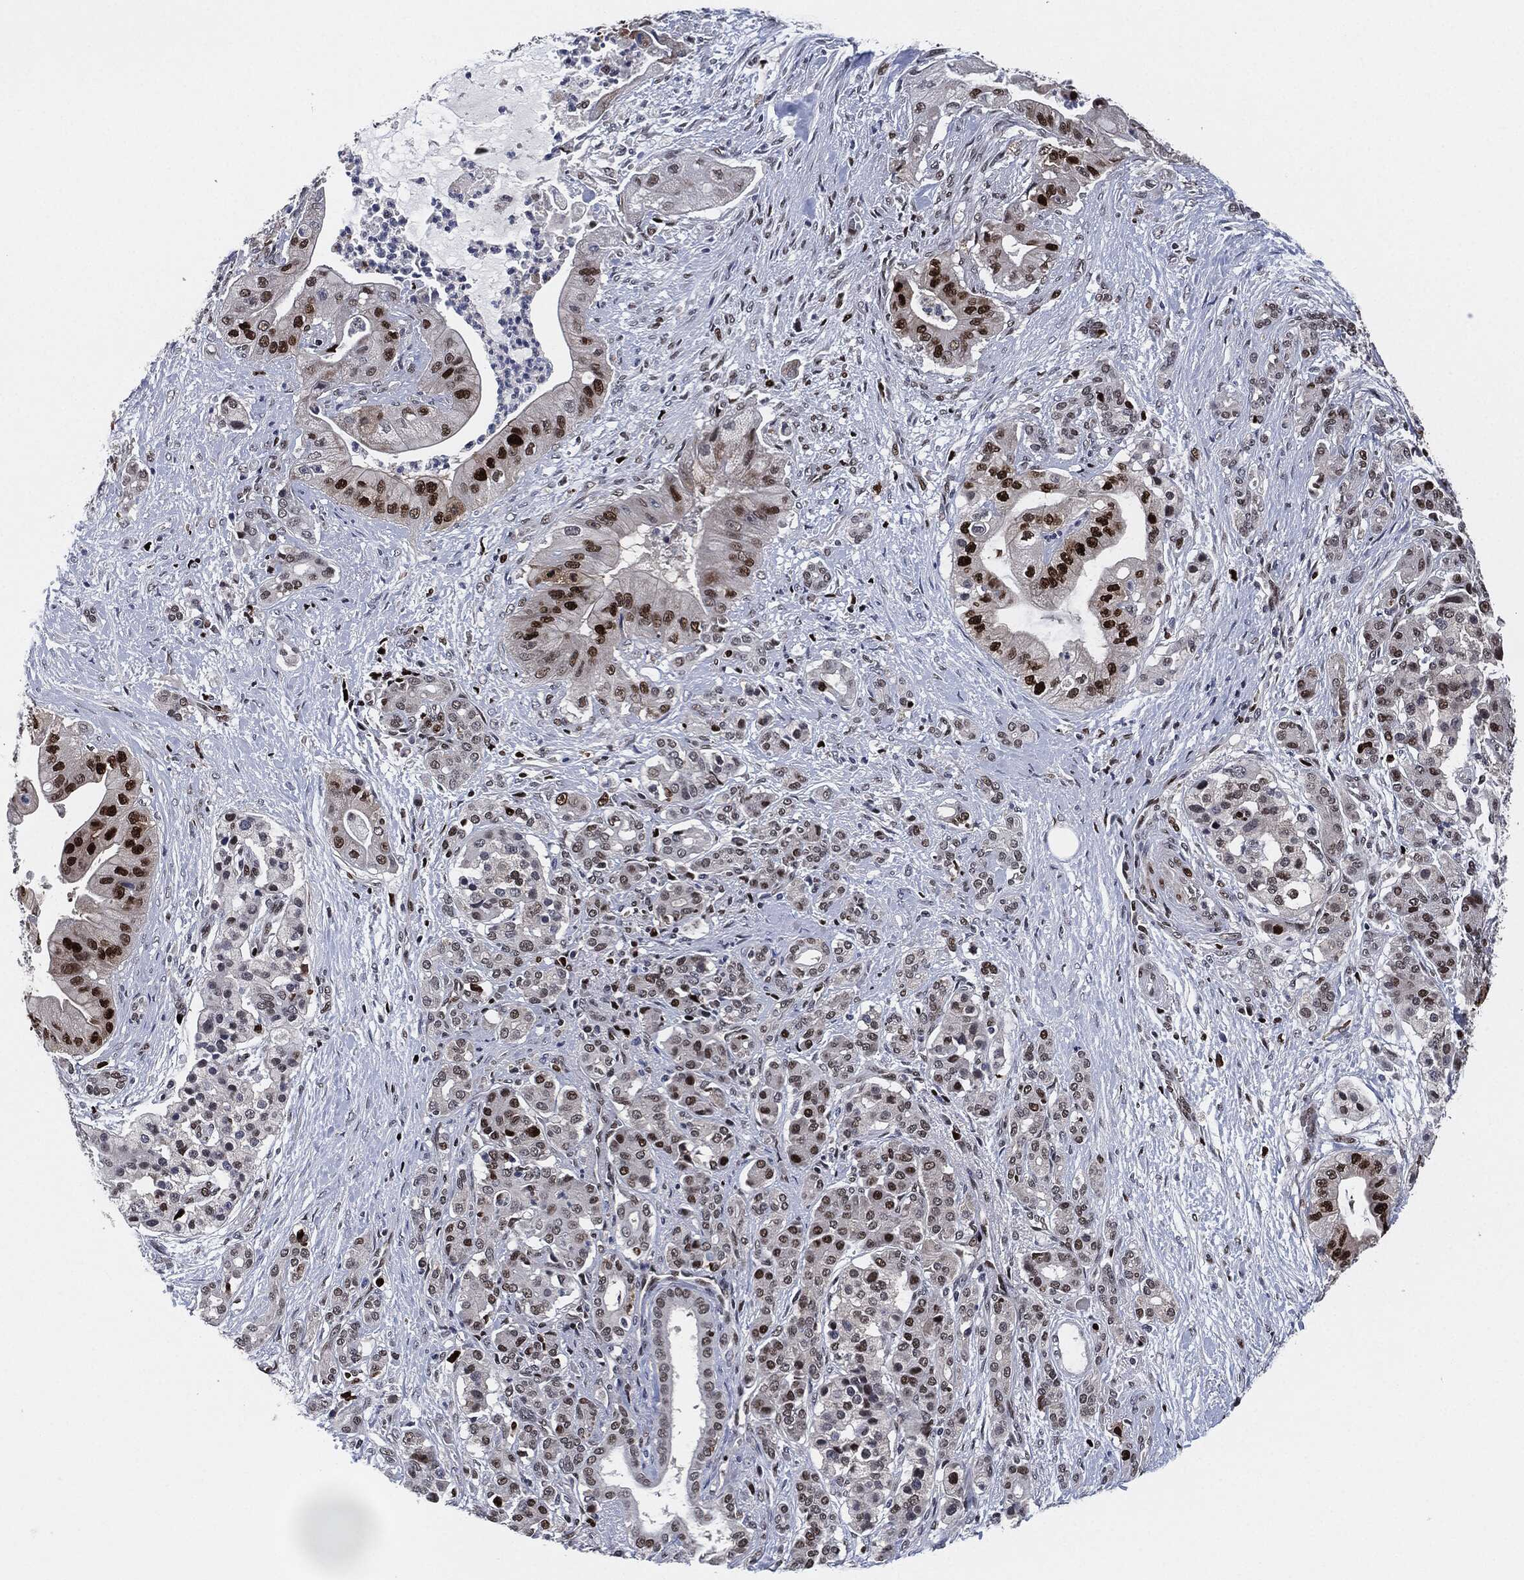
{"staining": {"intensity": "strong", "quantity": "25%-75%", "location": "nuclear"}, "tissue": "pancreatic cancer", "cell_type": "Tumor cells", "image_type": "cancer", "snomed": [{"axis": "morphology", "description": "Normal tissue, NOS"}, {"axis": "morphology", "description": "Inflammation, NOS"}, {"axis": "morphology", "description": "Adenocarcinoma, NOS"}, {"axis": "topography", "description": "Pancreas"}], "caption": "A photomicrograph of pancreatic cancer (adenocarcinoma) stained for a protein displays strong nuclear brown staining in tumor cells. The staining was performed using DAB to visualize the protein expression in brown, while the nuclei were stained in blue with hematoxylin (Magnification: 20x).", "gene": "PCNA", "patient": {"sex": "male", "age": 57}}